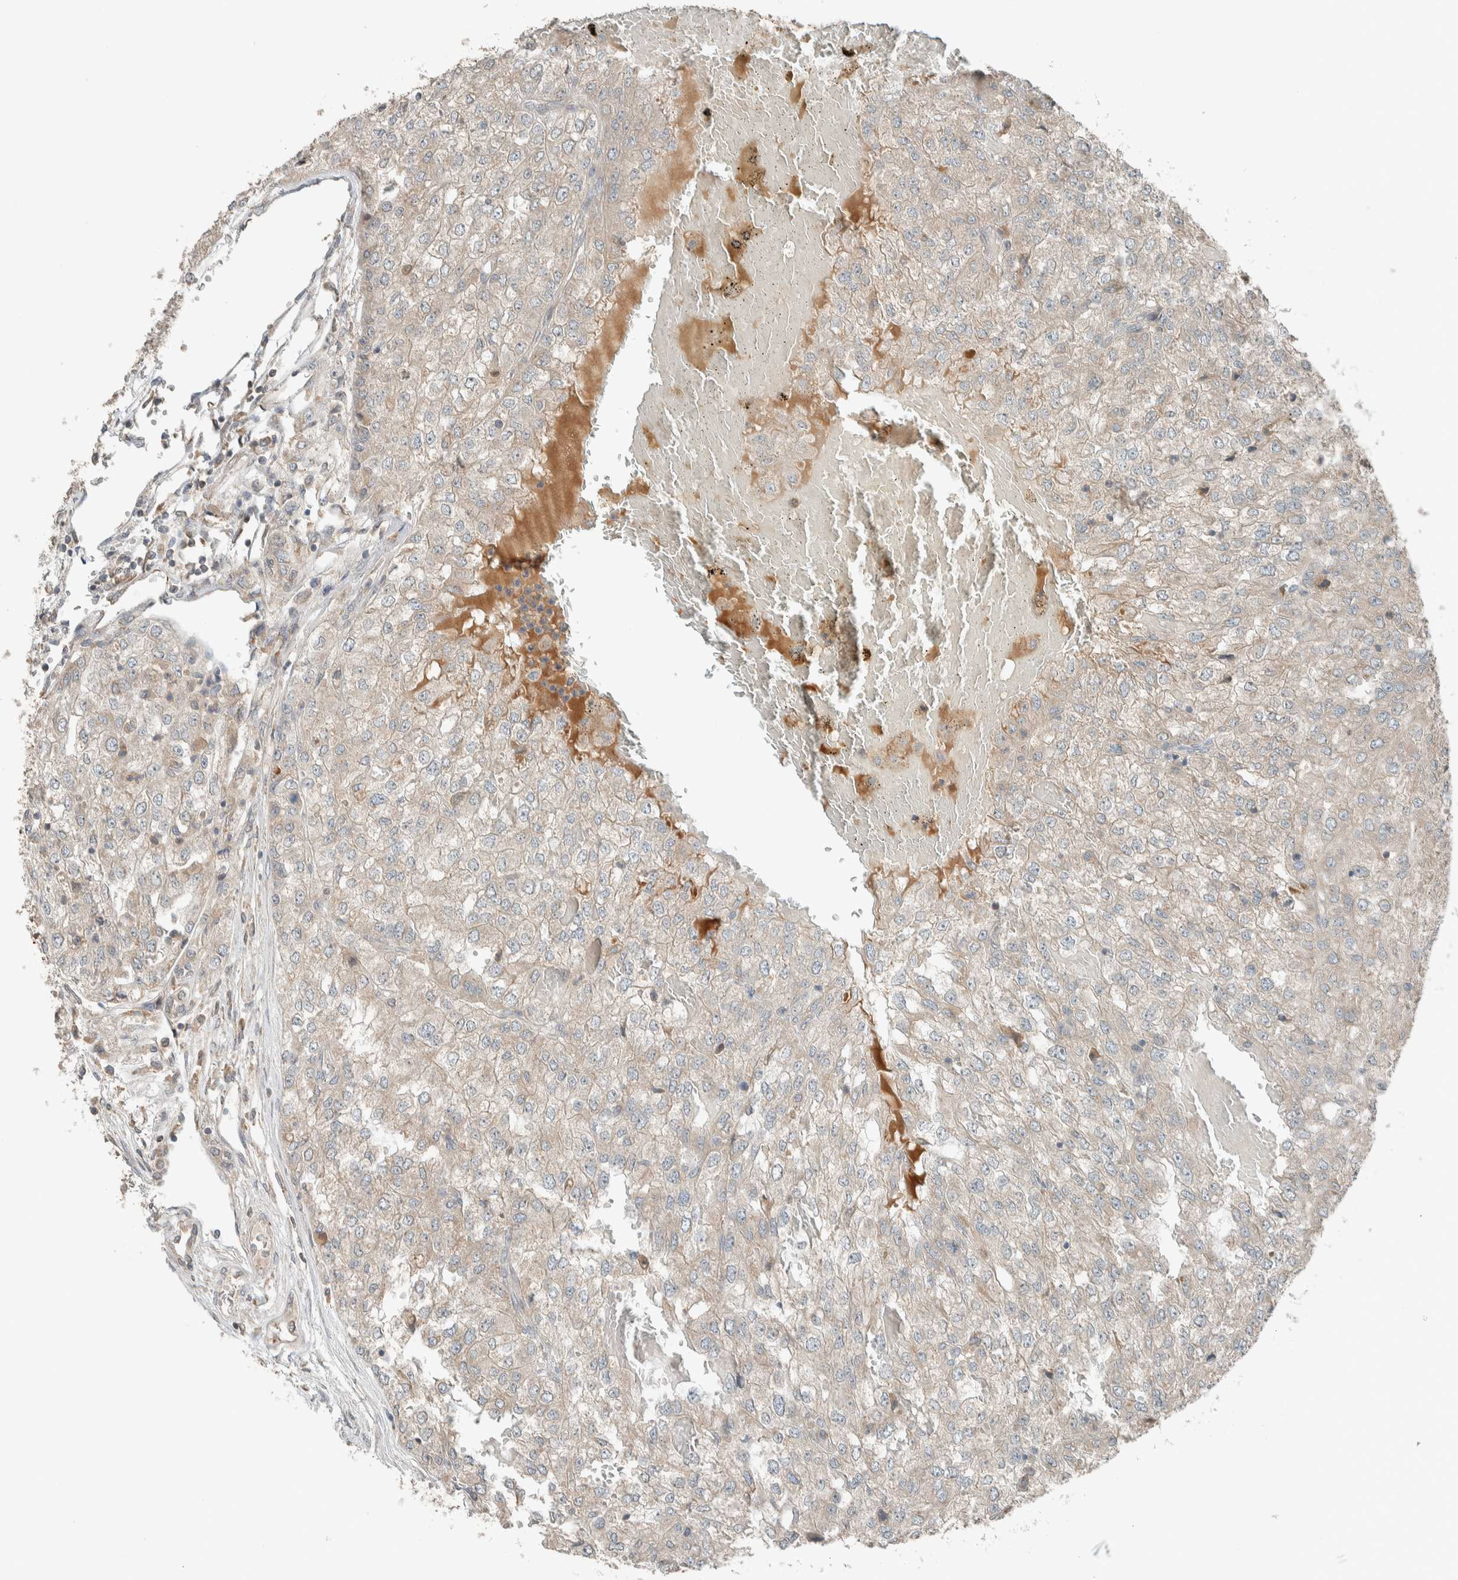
{"staining": {"intensity": "negative", "quantity": "none", "location": "none"}, "tissue": "renal cancer", "cell_type": "Tumor cells", "image_type": "cancer", "snomed": [{"axis": "morphology", "description": "Adenocarcinoma, NOS"}, {"axis": "topography", "description": "Kidney"}], "caption": "Immunohistochemistry (IHC) of human renal adenocarcinoma displays no staining in tumor cells.", "gene": "NBR1", "patient": {"sex": "female", "age": 54}}